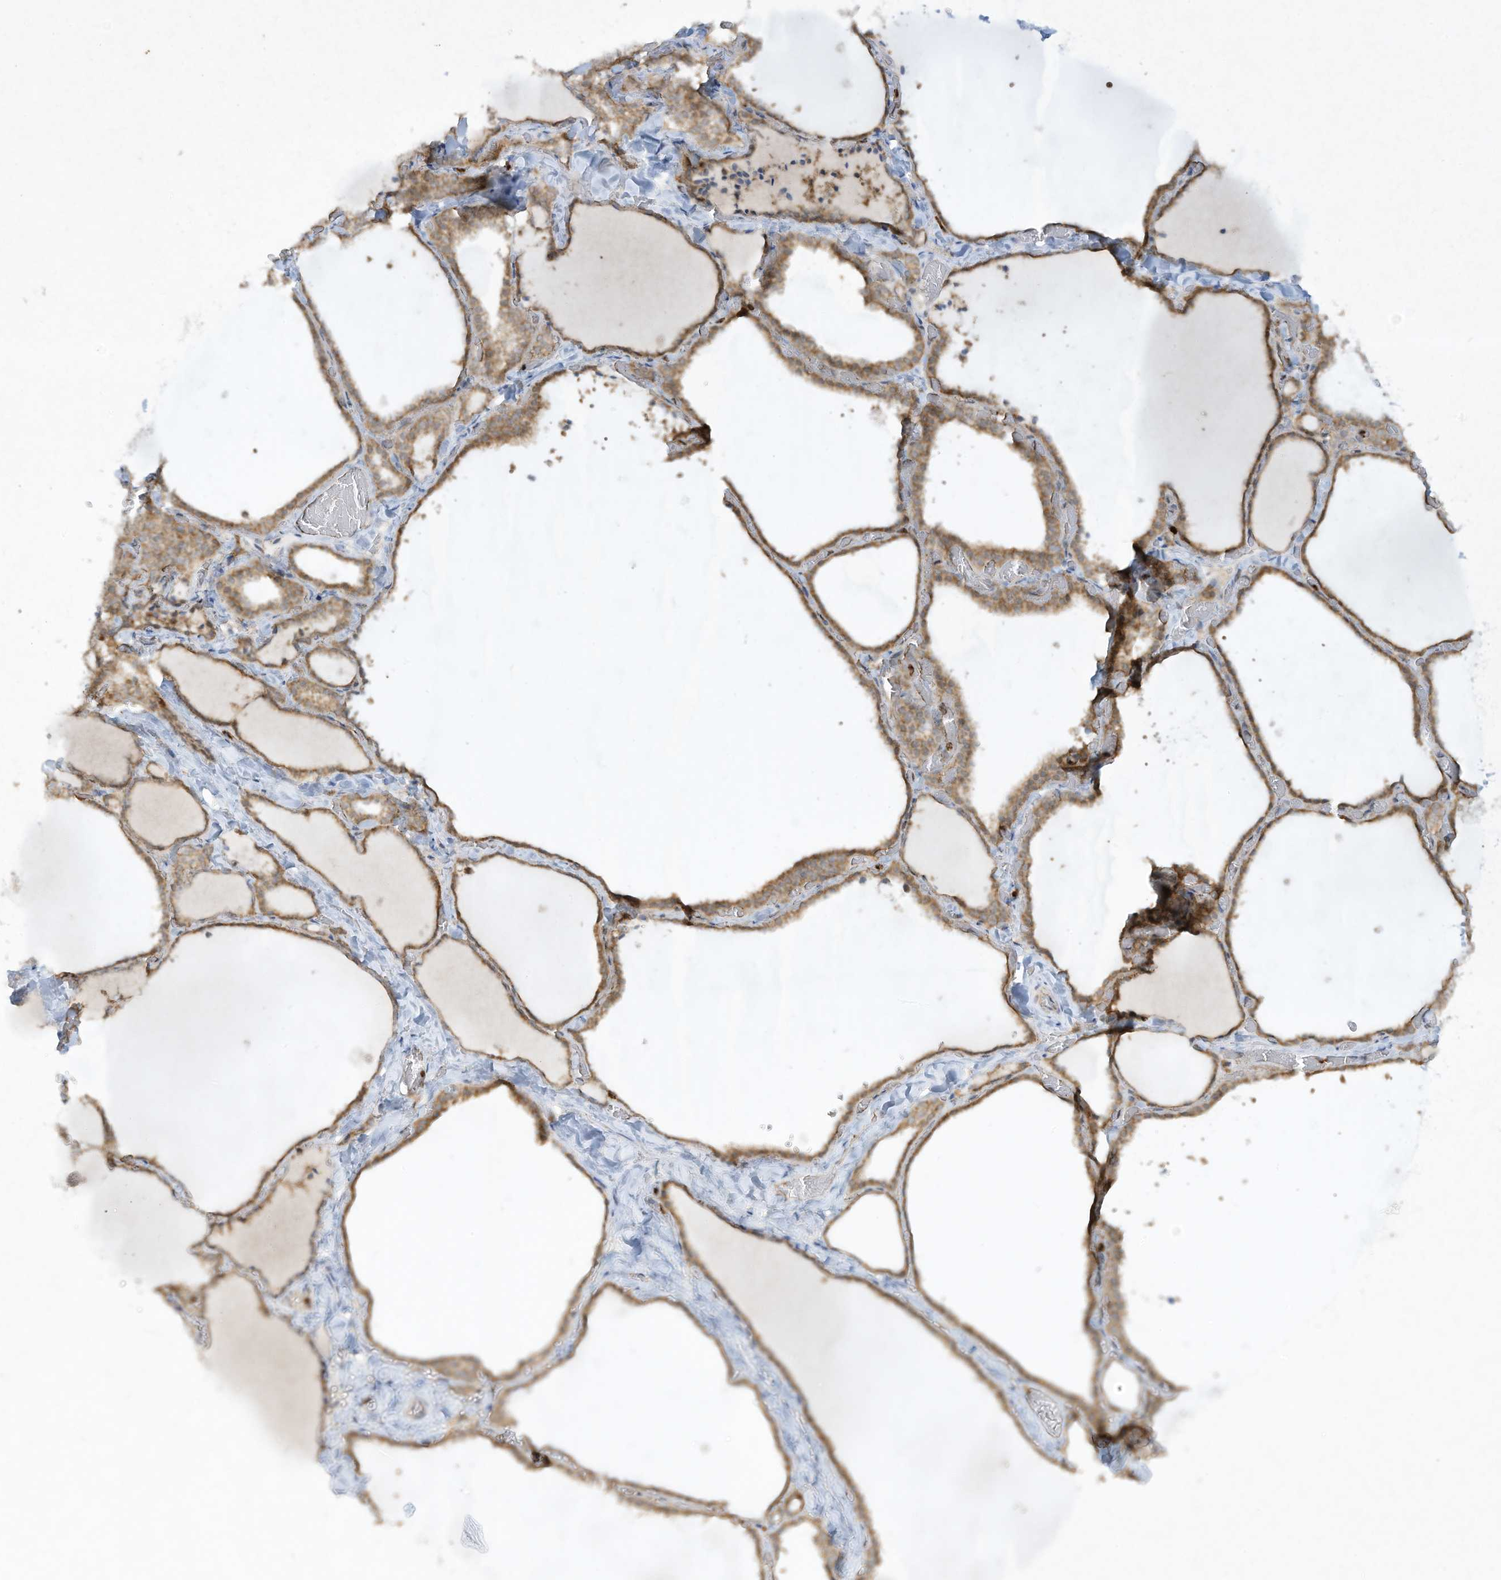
{"staining": {"intensity": "moderate", "quantity": ">75%", "location": "cytoplasmic/membranous"}, "tissue": "thyroid gland", "cell_type": "Glandular cells", "image_type": "normal", "snomed": [{"axis": "morphology", "description": "Normal tissue, NOS"}, {"axis": "topography", "description": "Thyroid gland"}], "caption": "Glandular cells display medium levels of moderate cytoplasmic/membranous expression in about >75% of cells in unremarkable thyroid gland.", "gene": "CHRNA4", "patient": {"sex": "female", "age": 22}}